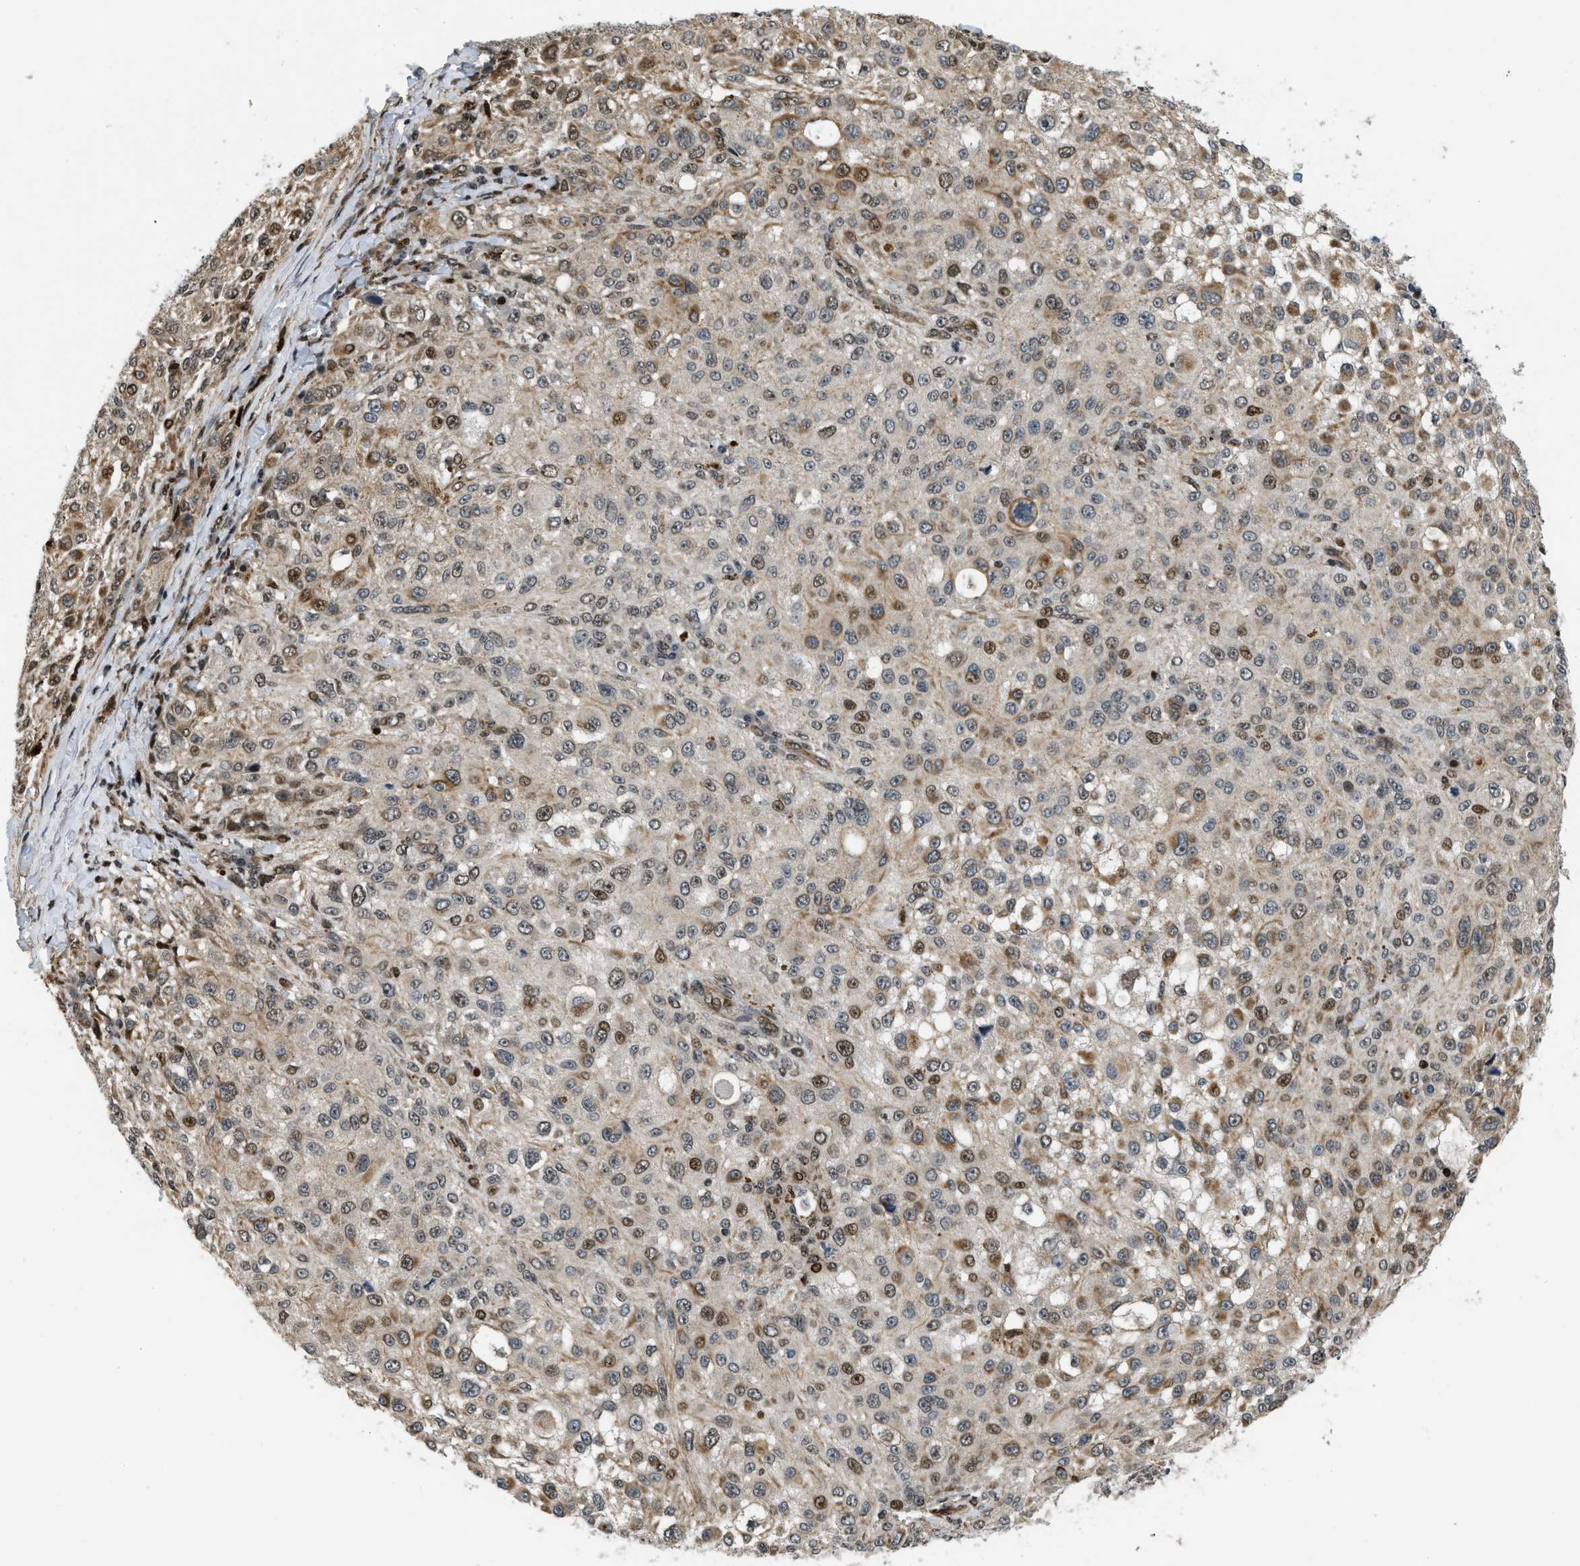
{"staining": {"intensity": "strong", "quantity": "<25%", "location": "nuclear"}, "tissue": "melanoma", "cell_type": "Tumor cells", "image_type": "cancer", "snomed": [{"axis": "morphology", "description": "Necrosis, NOS"}, {"axis": "morphology", "description": "Malignant melanoma, NOS"}, {"axis": "topography", "description": "Skin"}], "caption": "A brown stain highlights strong nuclear staining of a protein in human malignant melanoma tumor cells.", "gene": "LTA4H", "patient": {"sex": "female", "age": 87}}